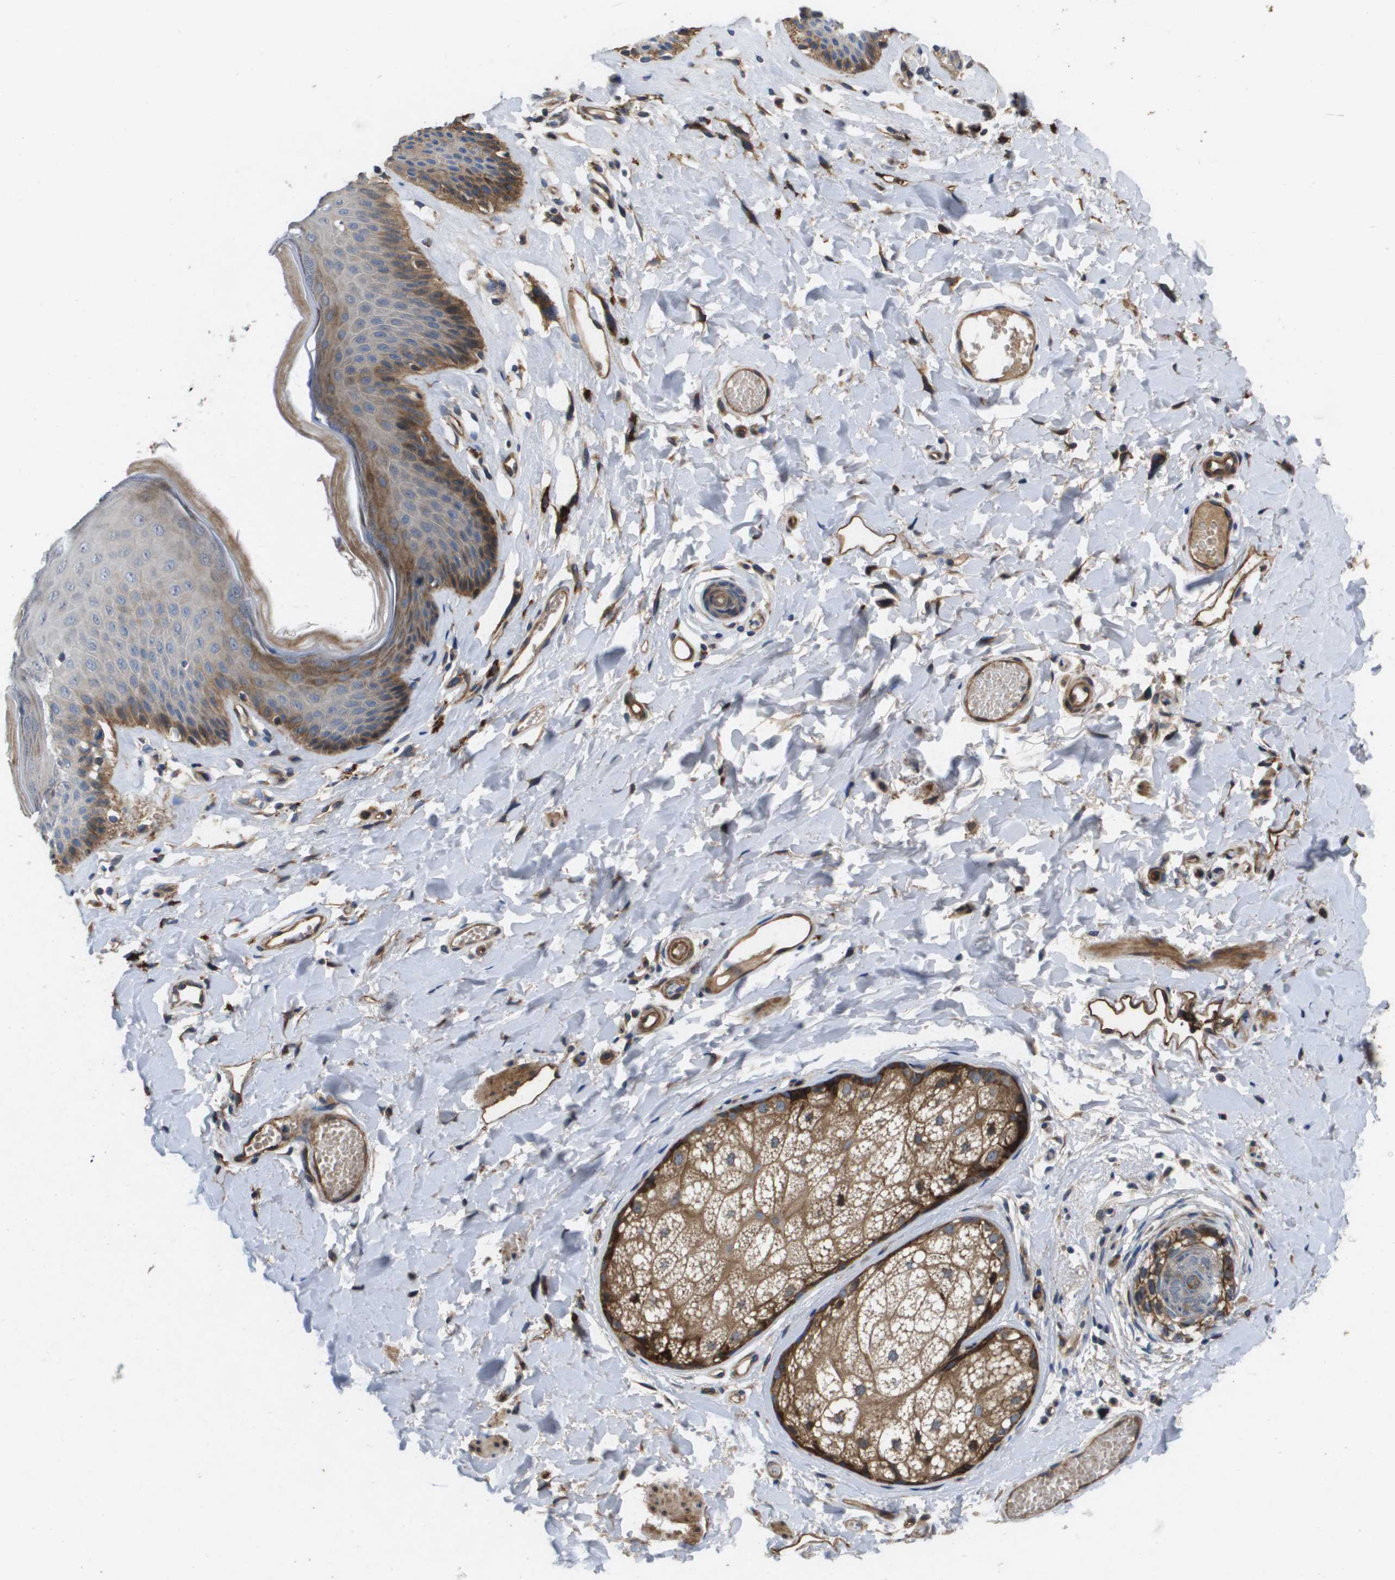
{"staining": {"intensity": "moderate", "quantity": "25%-75%", "location": "cytoplasmic/membranous"}, "tissue": "skin", "cell_type": "Epidermal cells", "image_type": "normal", "snomed": [{"axis": "morphology", "description": "Normal tissue, NOS"}, {"axis": "topography", "description": "Vulva"}], "caption": "Protein analysis of unremarkable skin reveals moderate cytoplasmic/membranous staining in approximately 25%-75% of epidermal cells.", "gene": "ENTPD2", "patient": {"sex": "female", "age": 73}}